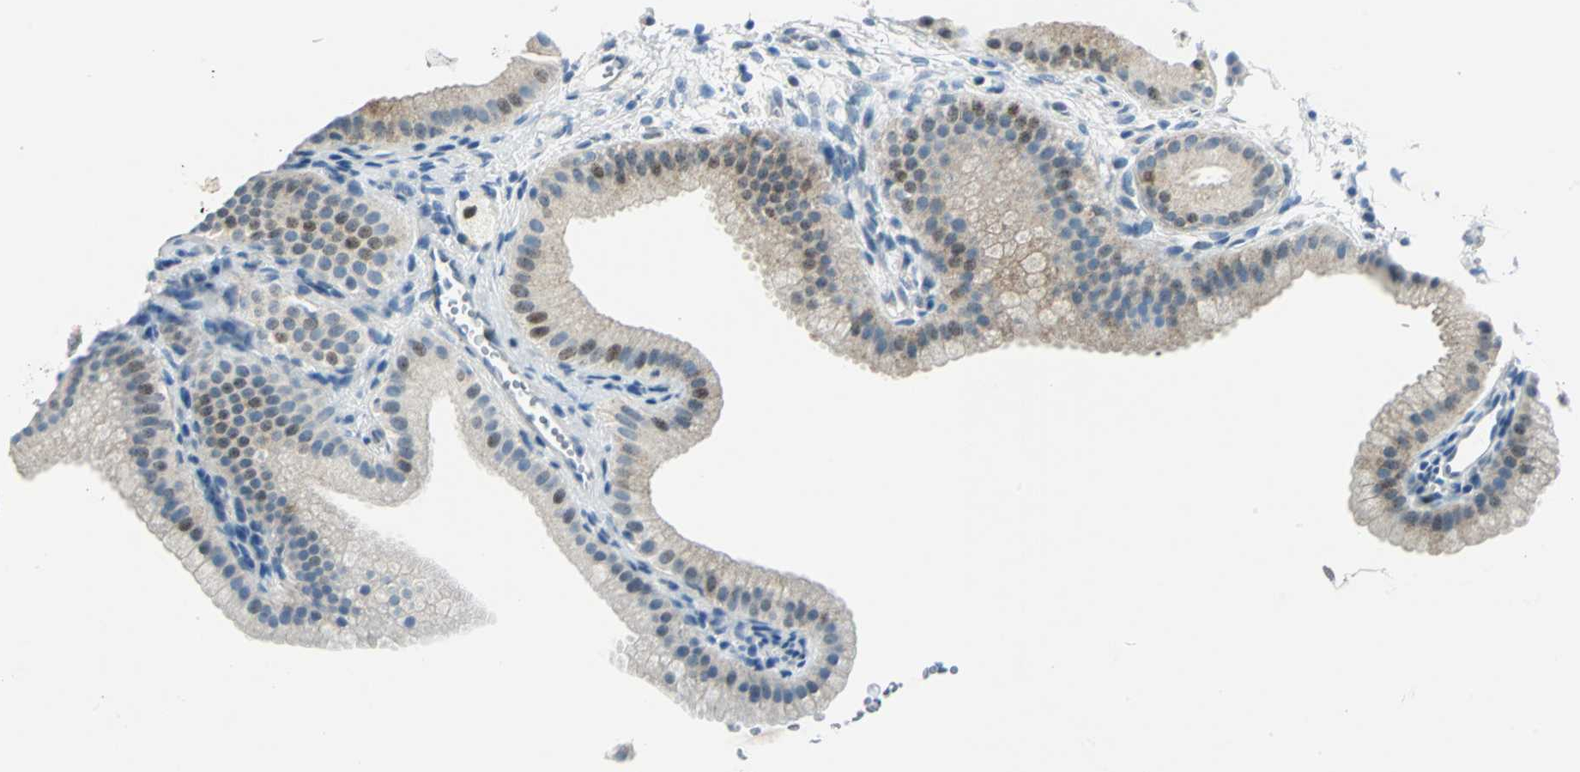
{"staining": {"intensity": "moderate", "quantity": "25%-75%", "location": "cytoplasmic/membranous,nuclear"}, "tissue": "gallbladder", "cell_type": "Glandular cells", "image_type": "normal", "snomed": [{"axis": "morphology", "description": "Normal tissue, NOS"}, {"axis": "topography", "description": "Gallbladder"}], "caption": "Immunohistochemistry (IHC) of normal gallbladder exhibits medium levels of moderate cytoplasmic/membranous,nuclear expression in approximately 25%-75% of glandular cells.", "gene": "AKR1A1", "patient": {"sex": "female", "age": 64}}